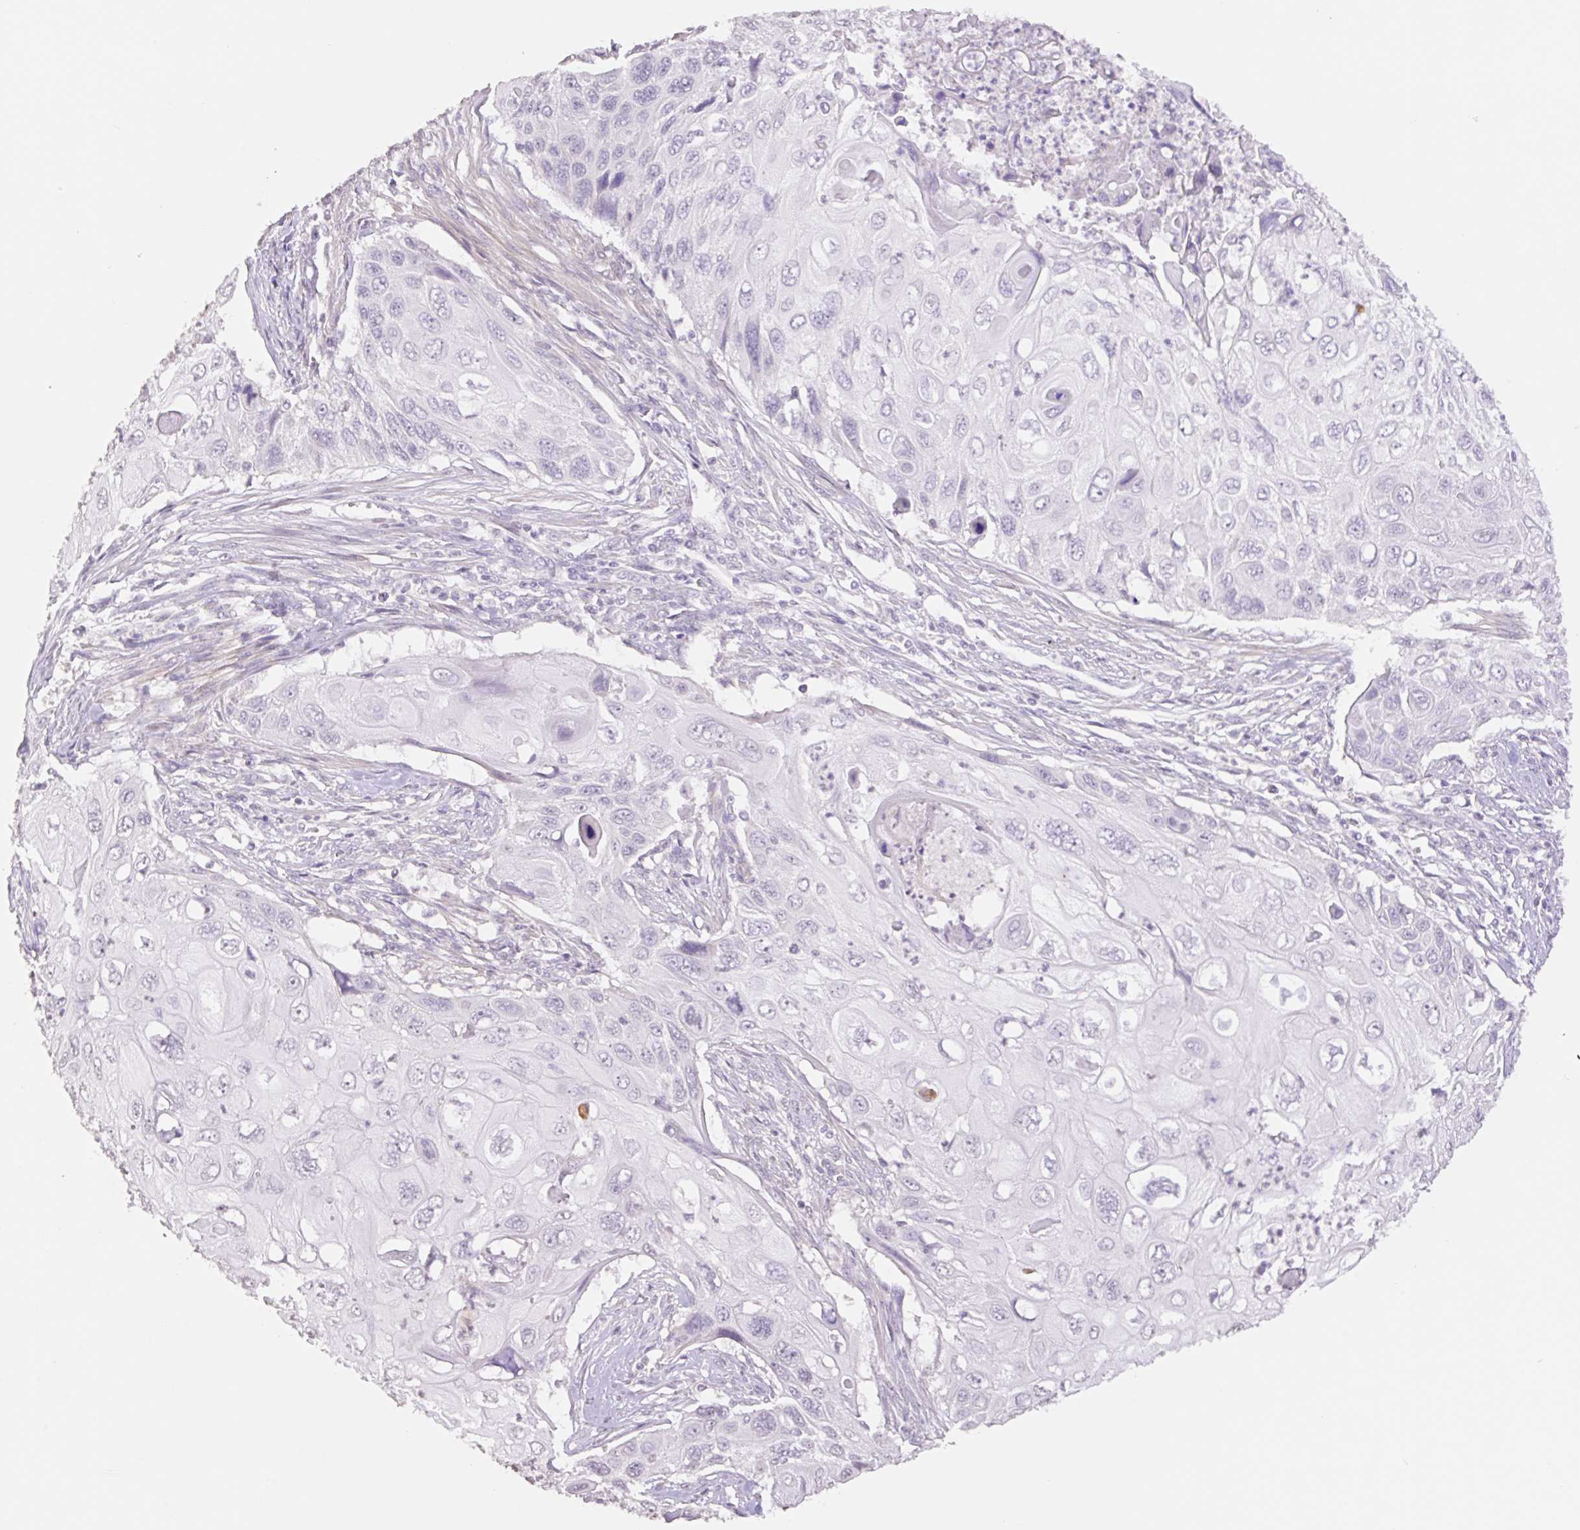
{"staining": {"intensity": "negative", "quantity": "none", "location": "none"}, "tissue": "cervical cancer", "cell_type": "Tumor cells", "image_type": "cancer", "snomed": [{"axis": "morphology", "description": "Squamous cell carcinoma, NOS"}, {"axis": "topography", "description": "Cervix"}], "caption": "Tumor cells show no significant protein positivity in cervical cancer.", "gene": "HCRTR2", "patient": {"sex": "female", "age": 70}}